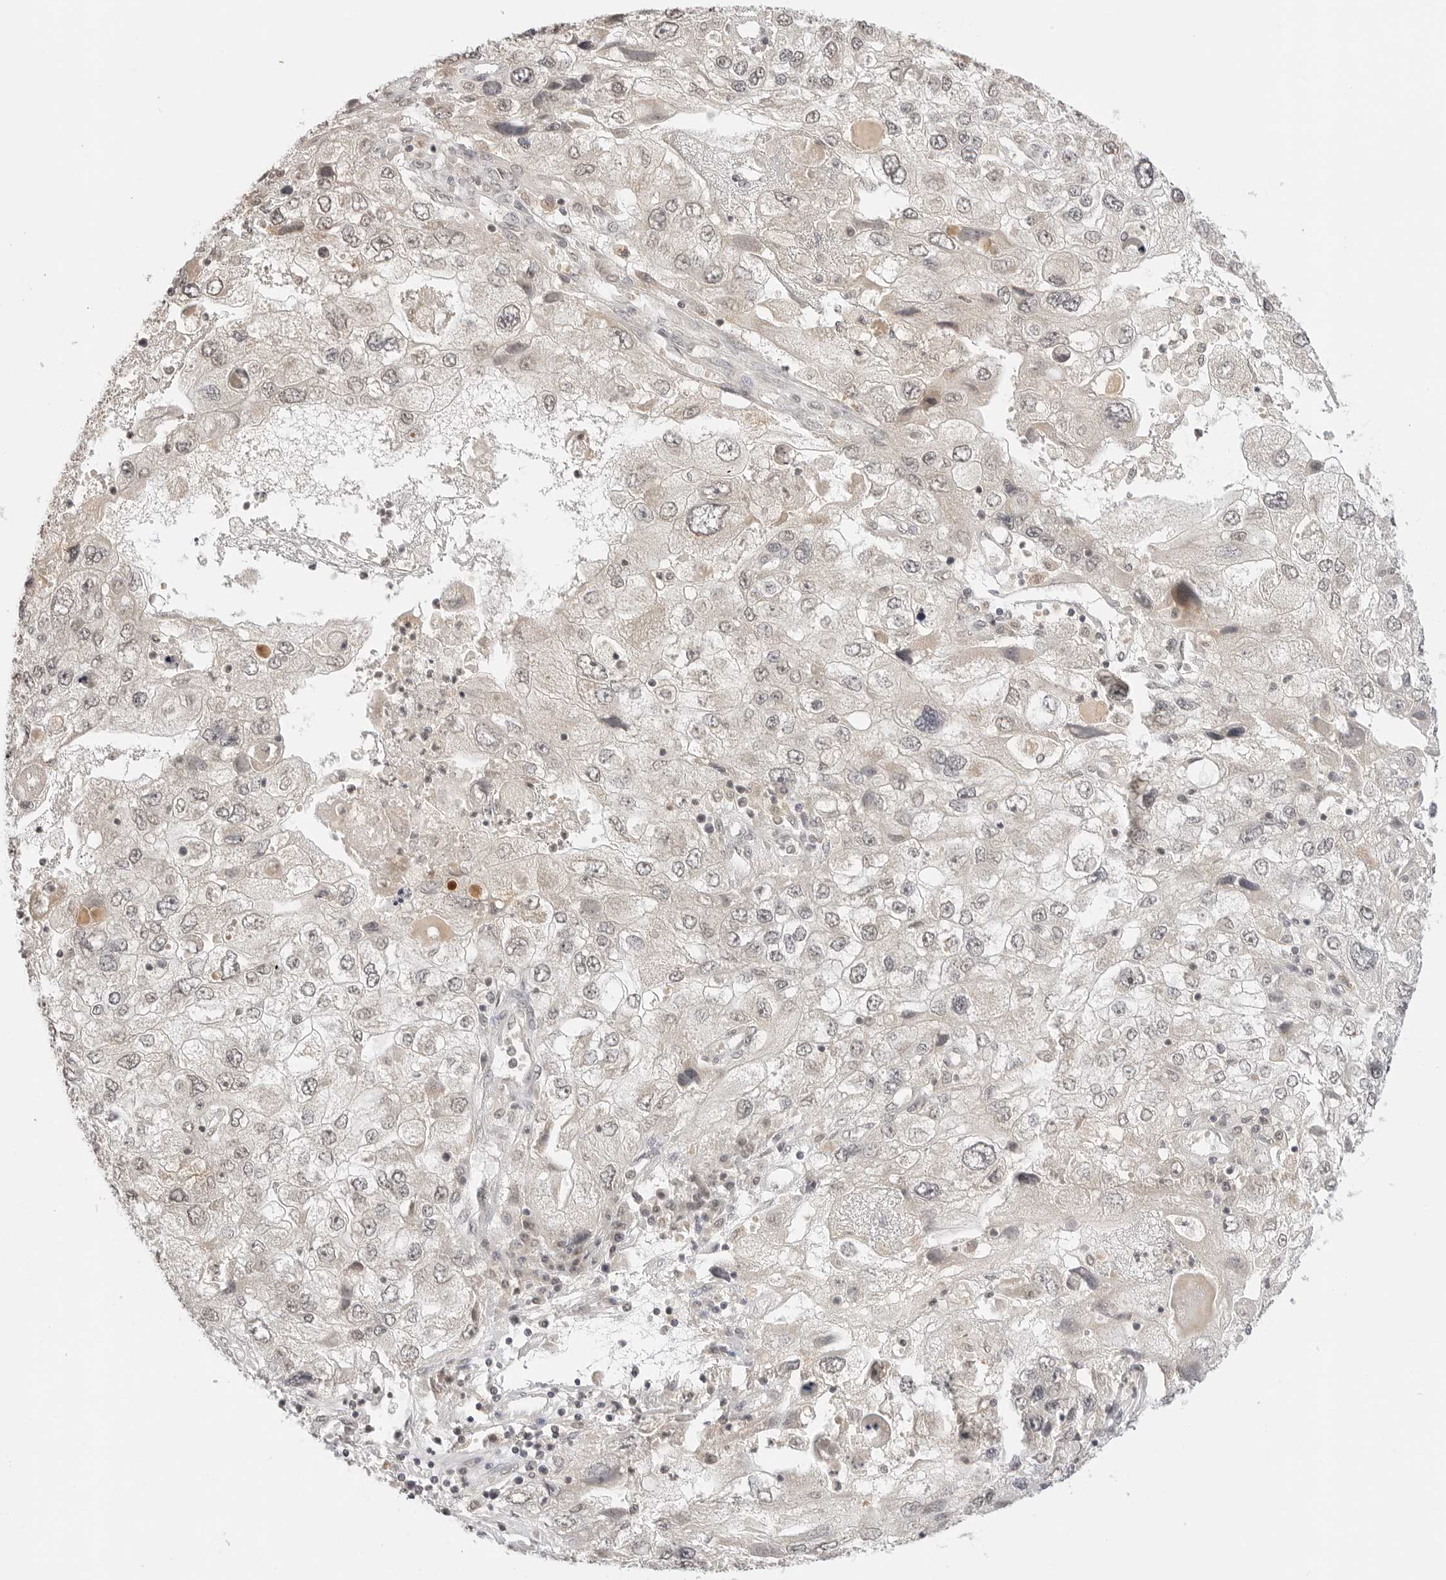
{"staining": {"intensity": "negative", "quantity": "none", "location": "none"}, "tissue": "endometrial cancer", "cell_type": "Tumor cells", "image_type": "cancer", "snomed": [{"axis": "morphology", "description": "Adenocarcinoma, NOS"}, {"axis": "topography", "description": "Endometrium"}], "caption": "A high-resolution histopathology image shows IHC staining of endometrial adenocarcinoma, which displays no significant expression in tumor cells.", "gene": "GPR34", "patient": {"sex": "female", "age": 49}}